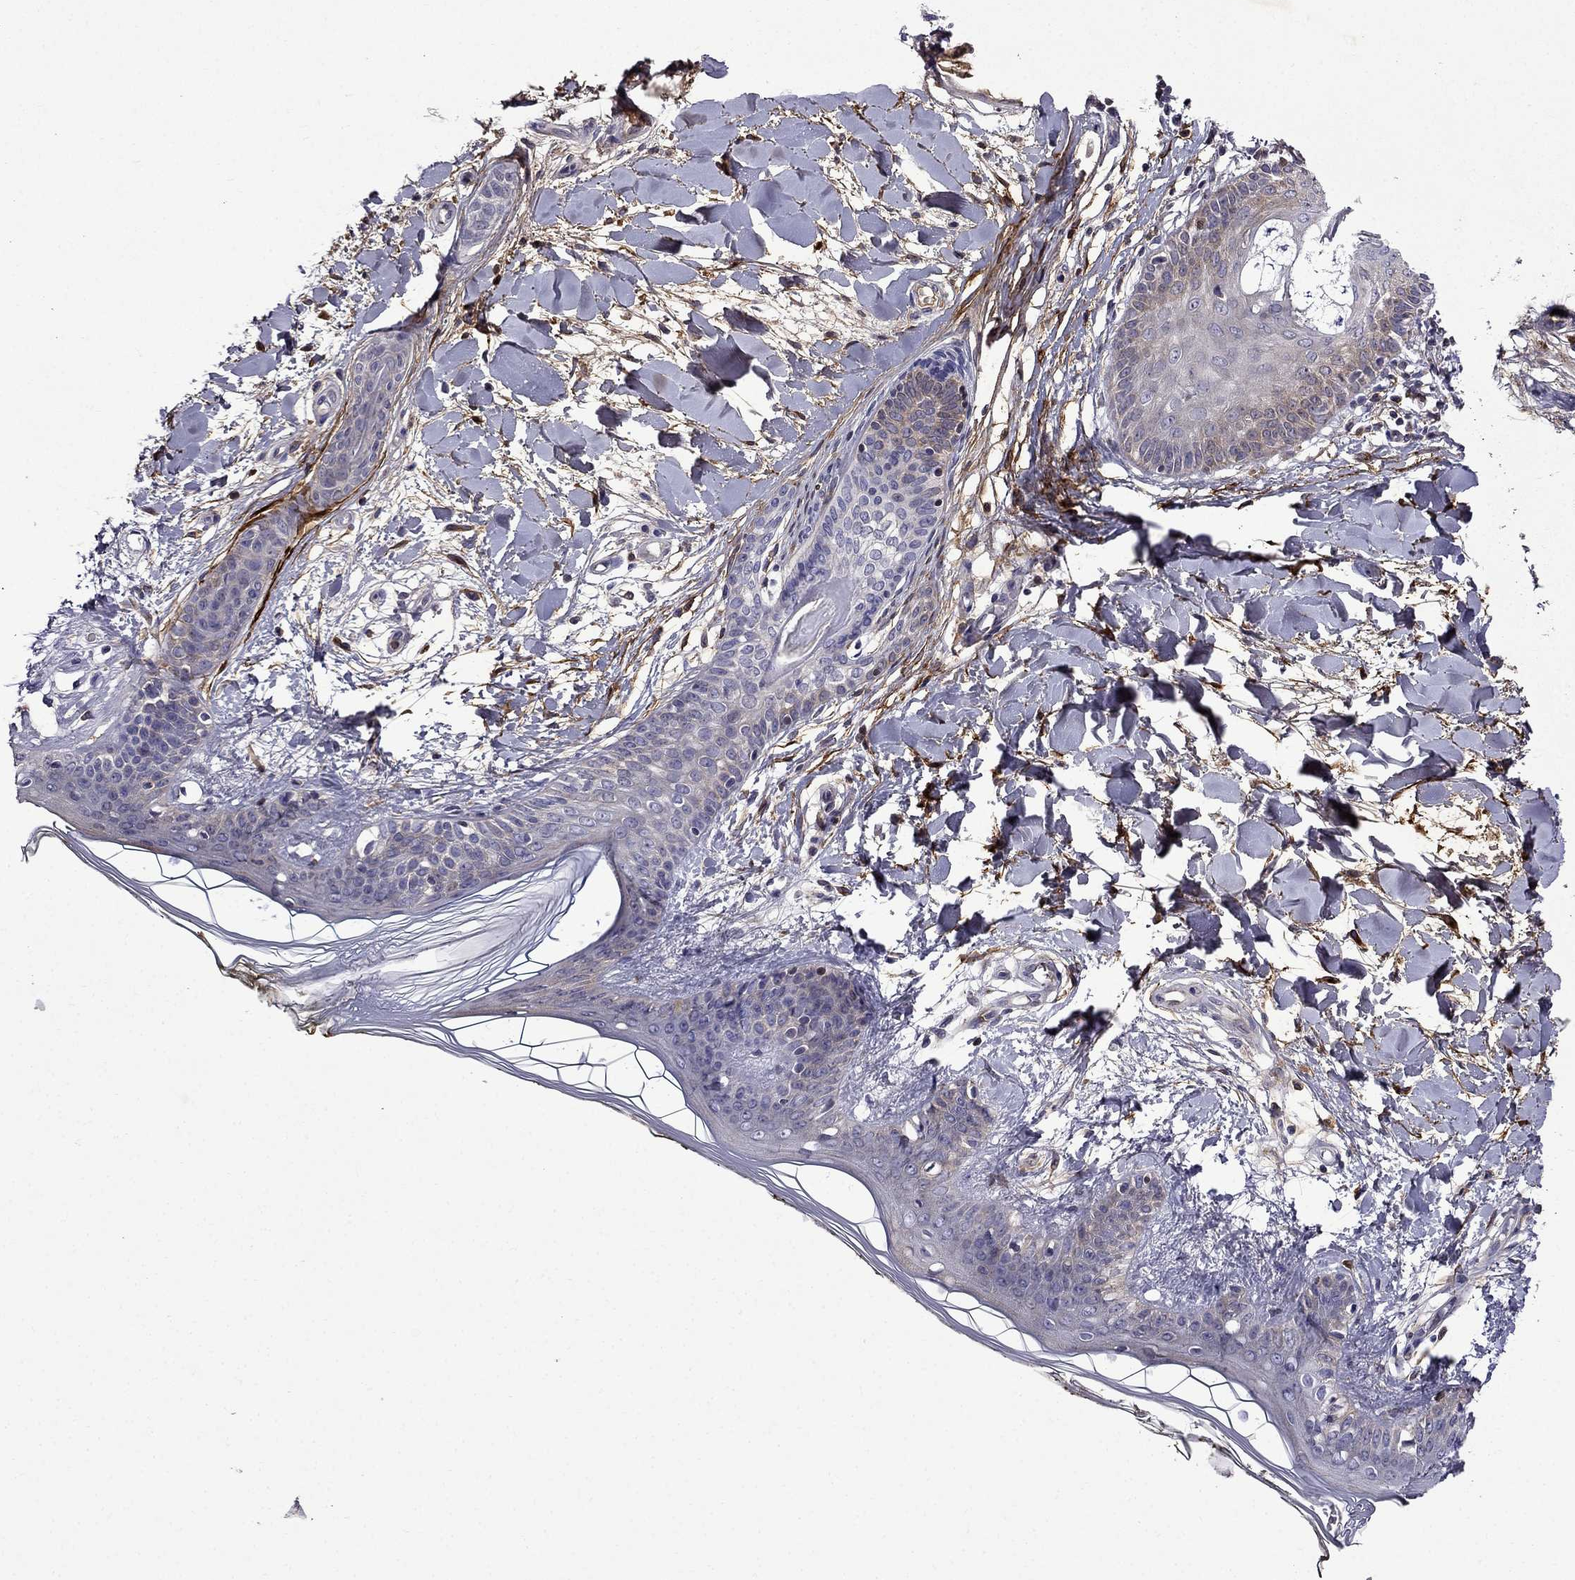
{"staining": {"intensity": "negative", "quantity": "none", "location": "none"}, "tissue": "skin", "cell_type": "Fibroblasts", "image_type": "normal", "snomed": [{"axis": "morphology", "description": "Normal tissue, NOS"}, {"axis": "topography", "description": "Skin"}], "caption": "Fibroblasts are negative for brown protein staining in normal skin. Nuclei are stained in blue.", "gene": "PI16", "patient": {"sex": "female", "age": 34}}